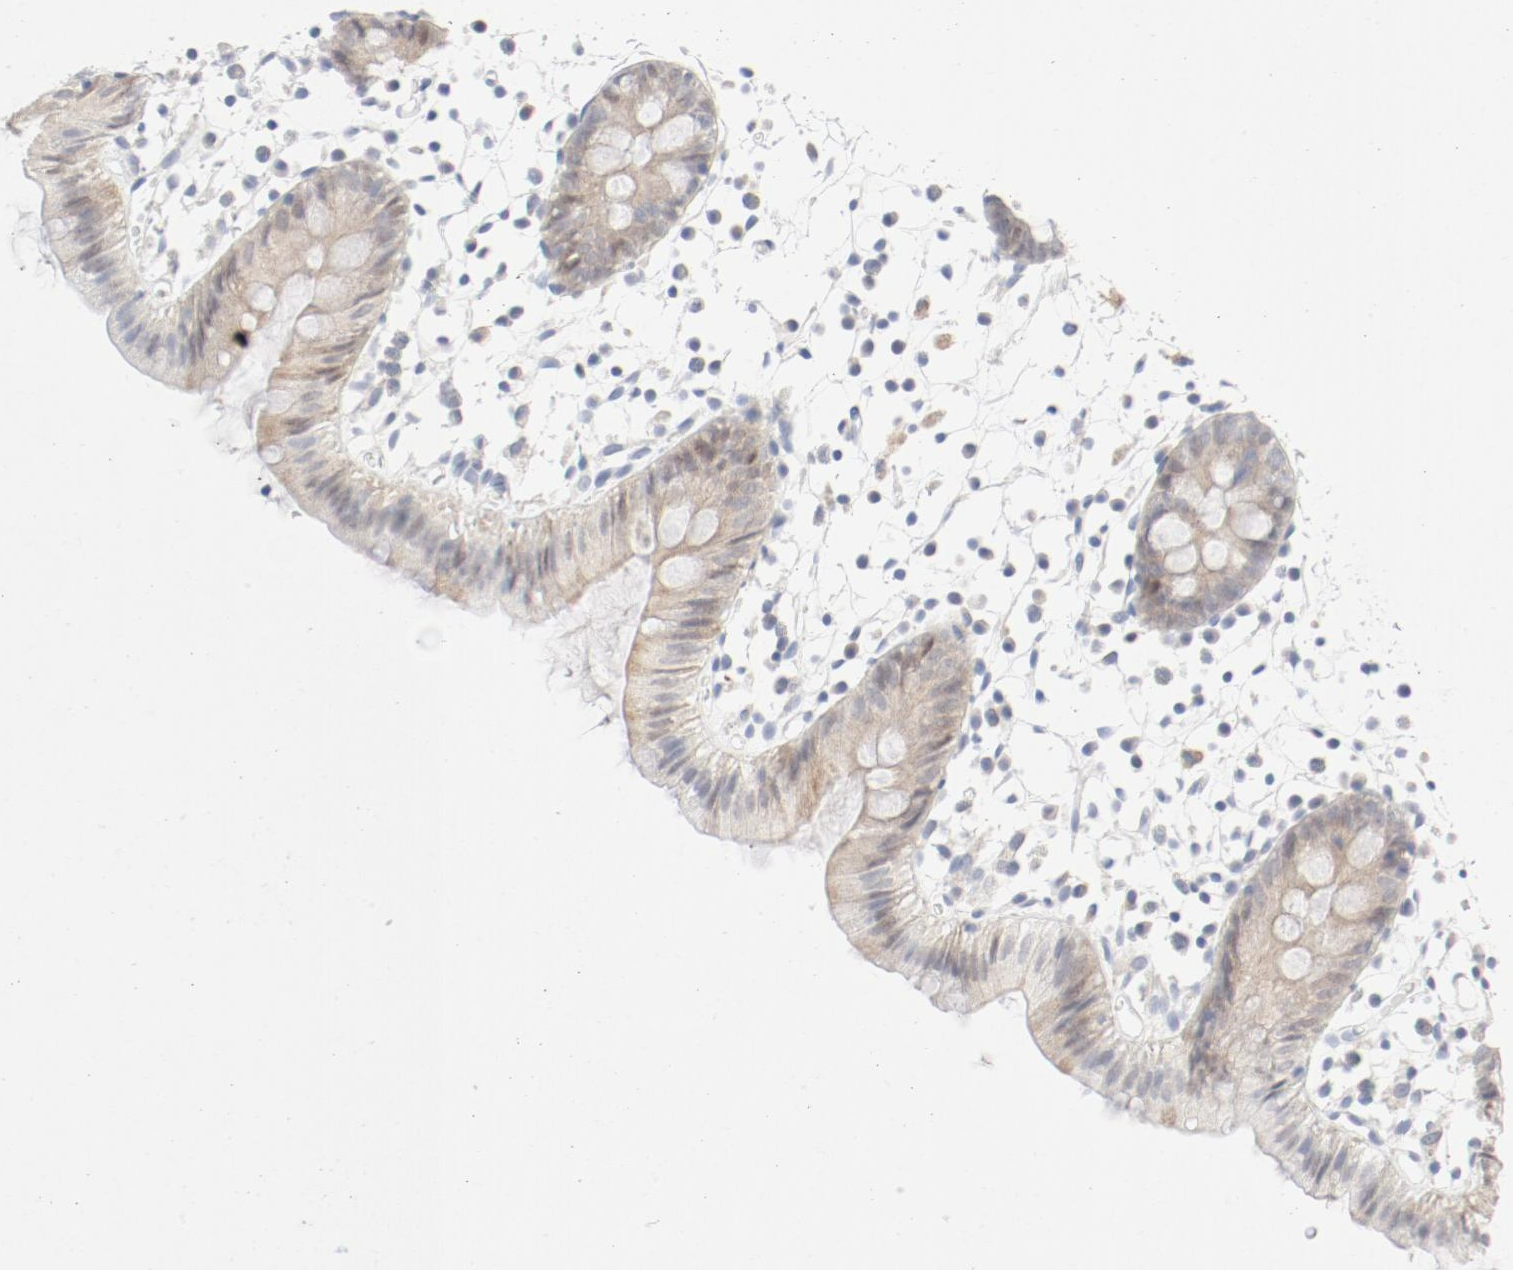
{"staining": {"intensity": "negative", "quantity": "none", "location": "none"}, "tissue": "colon", "cell_type": "Endothelial cells", "image_type": "normal", "snomed": [{"axis": "morphology", "description": "Normal tissue, NOS"}, {"axis": "topography", "description": "Colon"}], "caption": "Immunohistochemical staining of unremarkable human colon reveals no significant positivity in endothelial cells. (Immunohistochemistry, brightfield microscopy, high magnification).", "gene": "PGM1", "patient": {"sex": "male", "age": 14}}